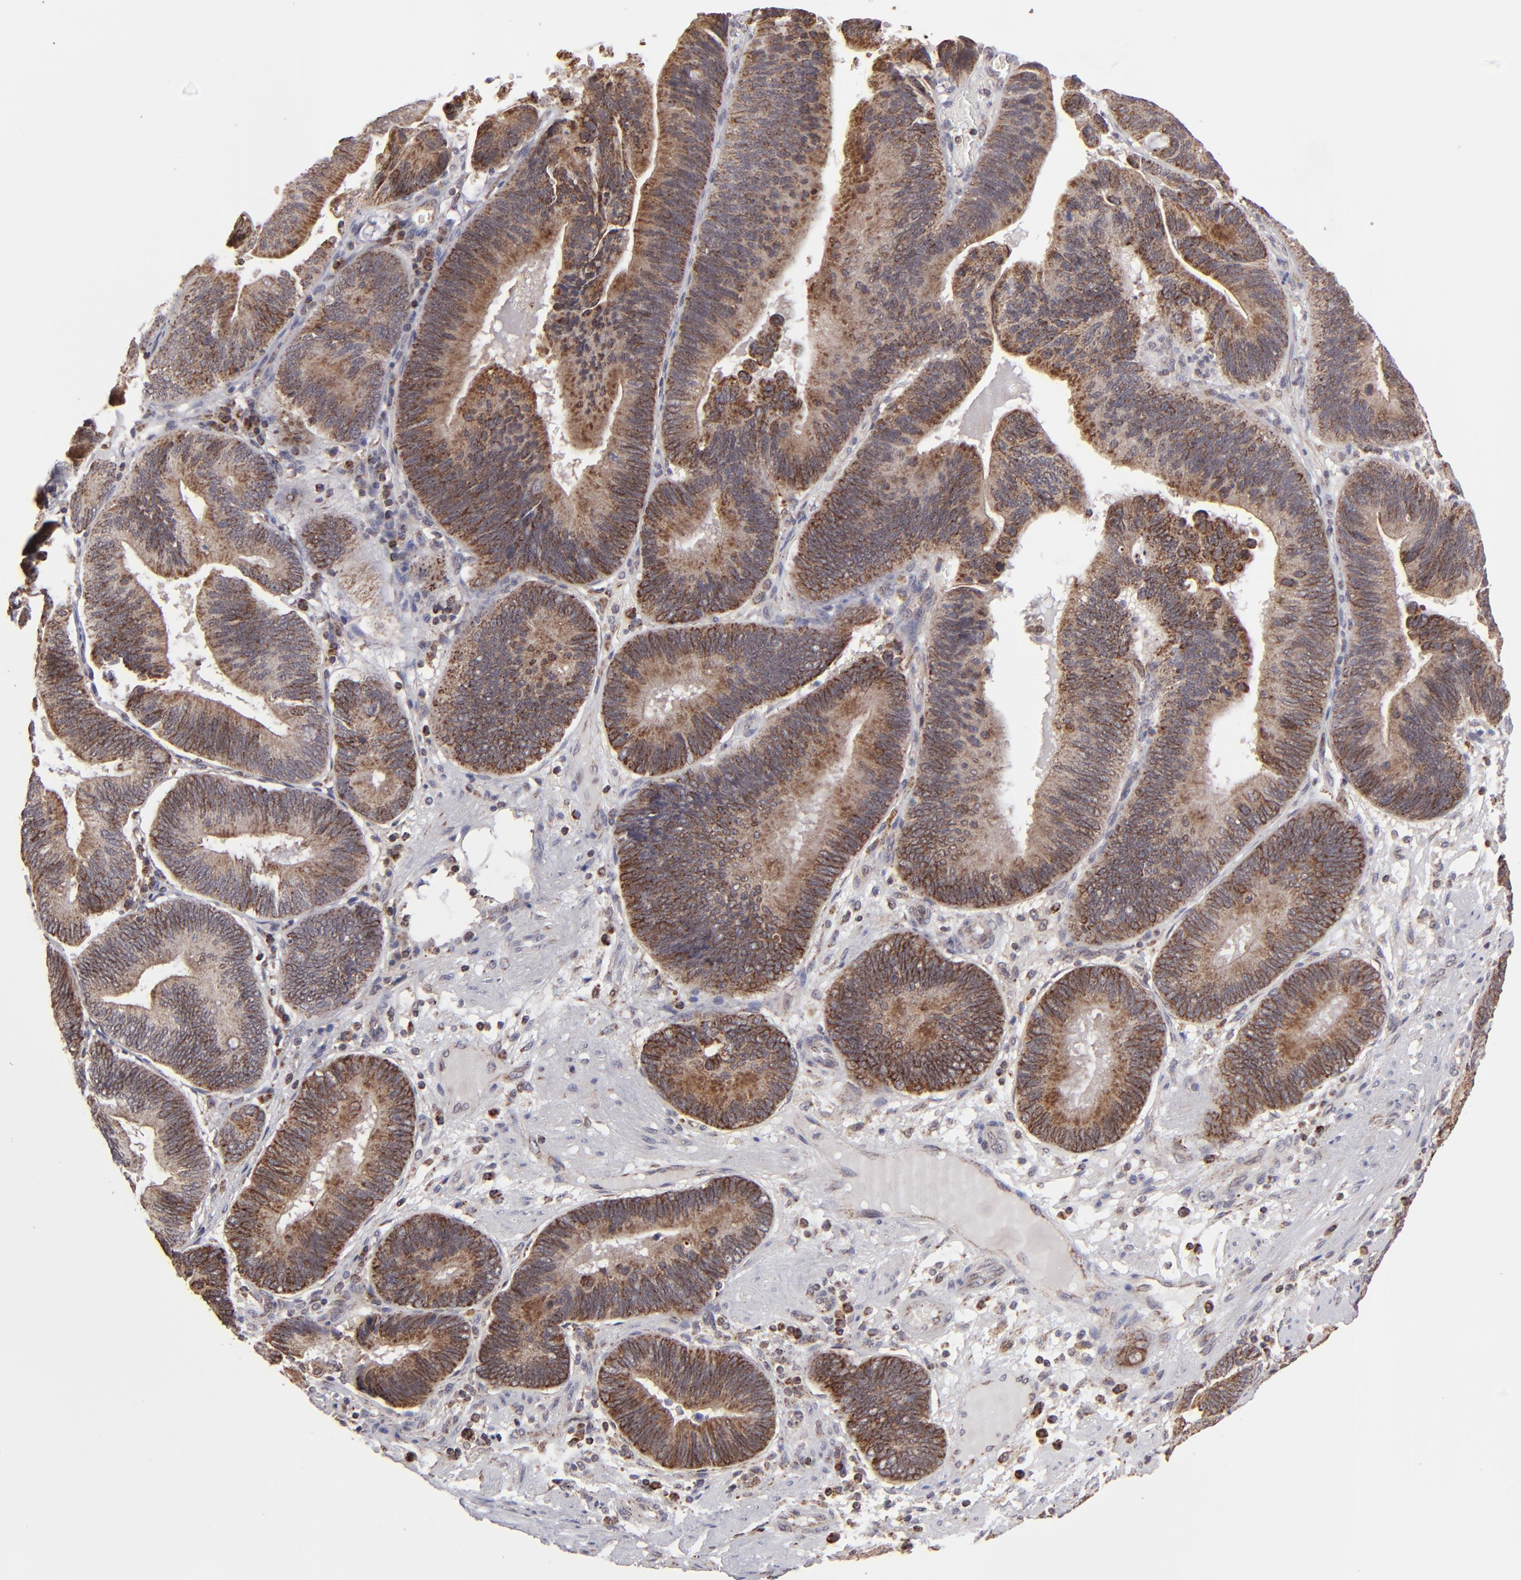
{"staining": {"intensity": "moderate", "quantity": ">75%", "location": "cytoplasmic/membranous"}, "tissue": "pancreatic cancer", "cell_type": "Tumor cells", "image_type": "cancer", "snomed": [{"axis": "morphology", "description": "Adenocarcinoma, NOS"}, {"axis": "topography", "description": "Pancreas"}], "caption": "This micrograph displays immunohistochemistry (IHC) staining of pancreatic adenocarcinoma, with medium moderate cytoplasmic/membranous expression in approximately >75% of tumor cells.", "gene": "SLC15A1", "patient": {"sex": "male", "age": 82}}